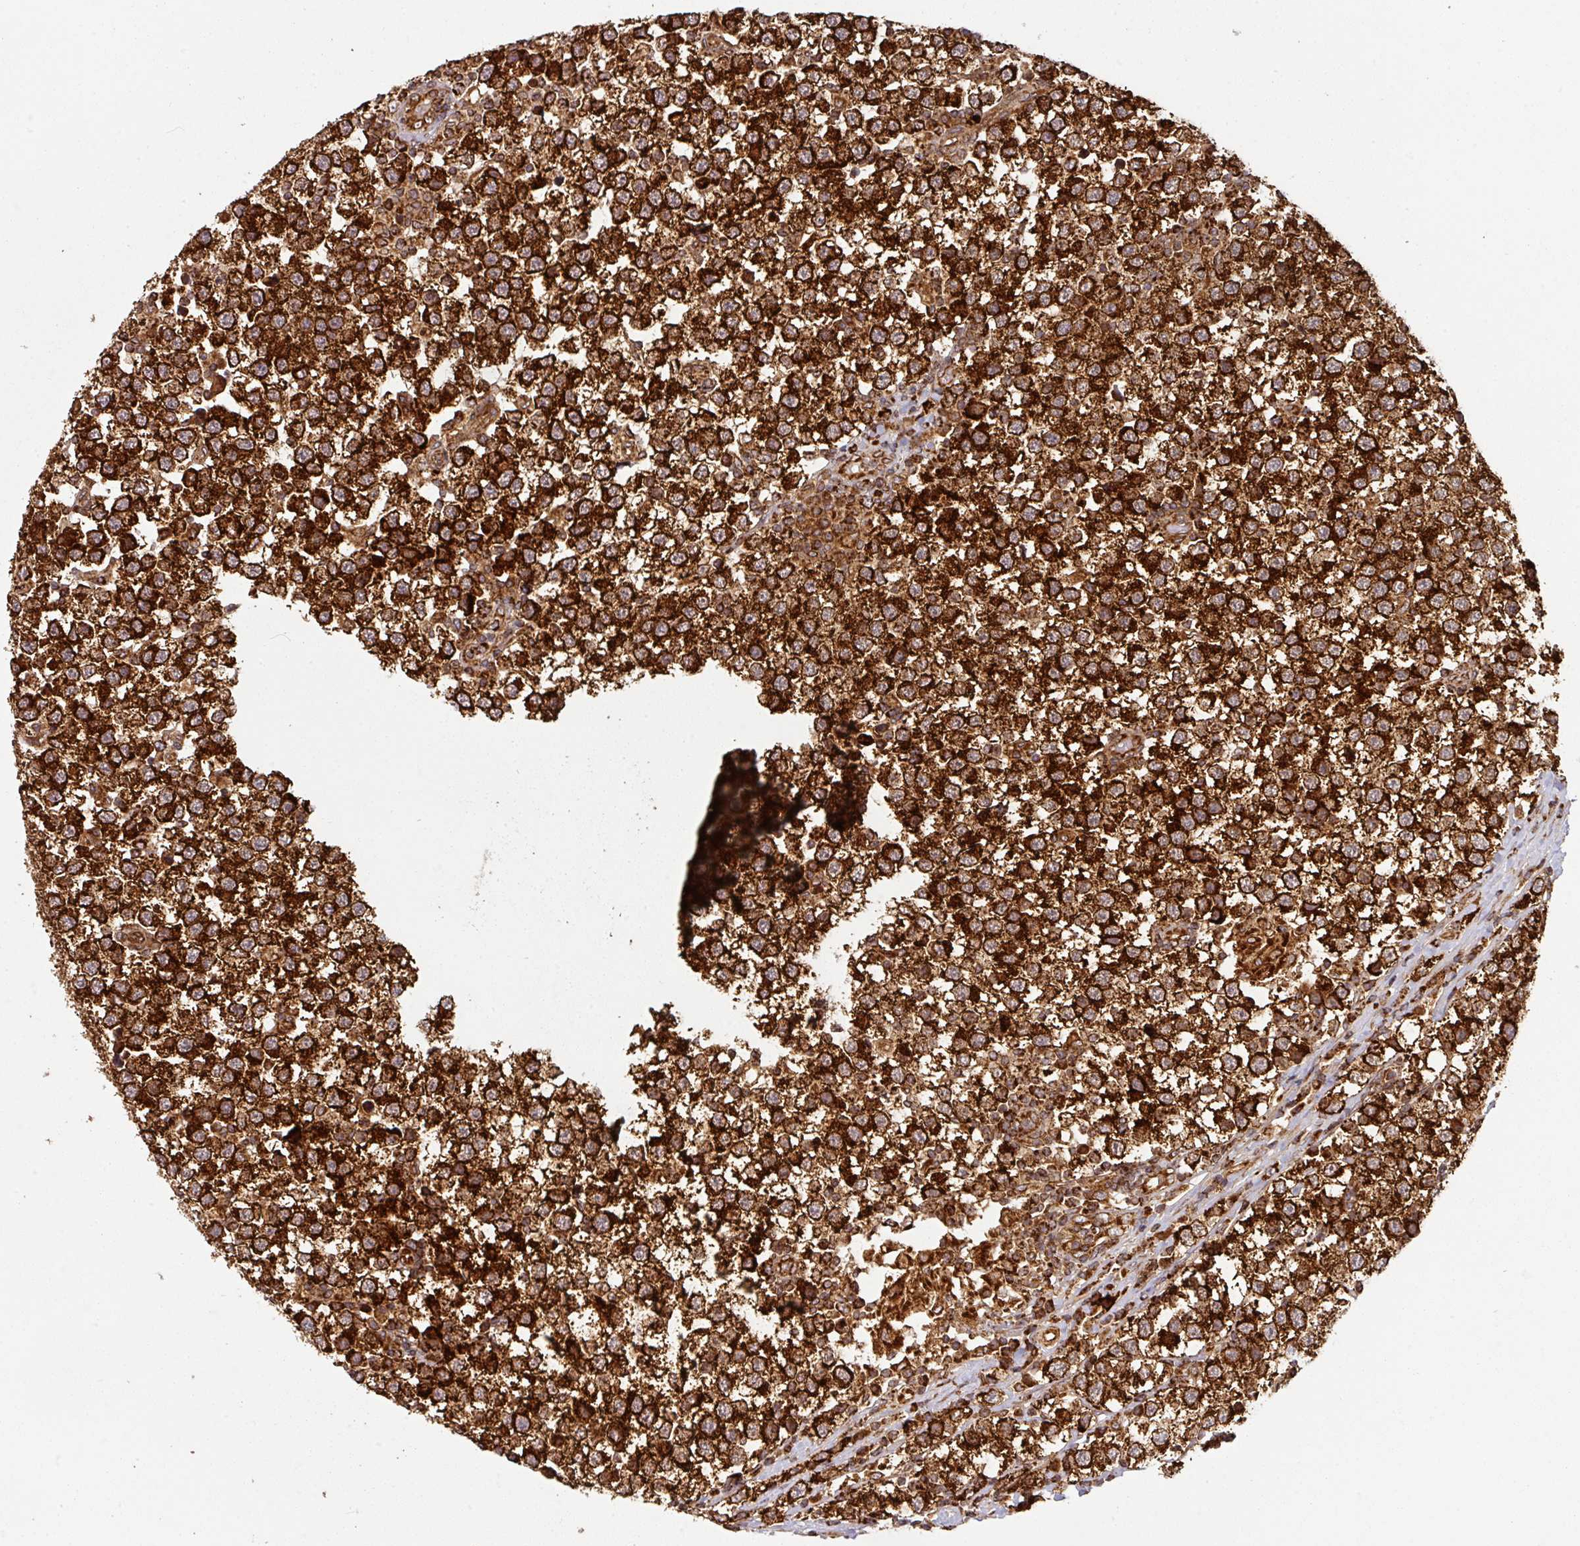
{"staining": {"intensity": "strong", "quantity": ">75%", "location": "cytoplasmic/membranous"}, "tissue": "testis cancer", "cell_type": "Tumor cells", "image_type": "cancer", "snomed": [{"axis": "morphology", "description": "Seminoma, NOS"}, {"axis": "topography", "description": "Testis"}], "caption": "About >75% of tumor cells in human testis seminoma demonstrate strong cytoplasmic/membranous protein positivity as visualized by brown immunohistochemical staining.", "gene": "TRAP1", "patient": {"sex": "male", "age": 34}}